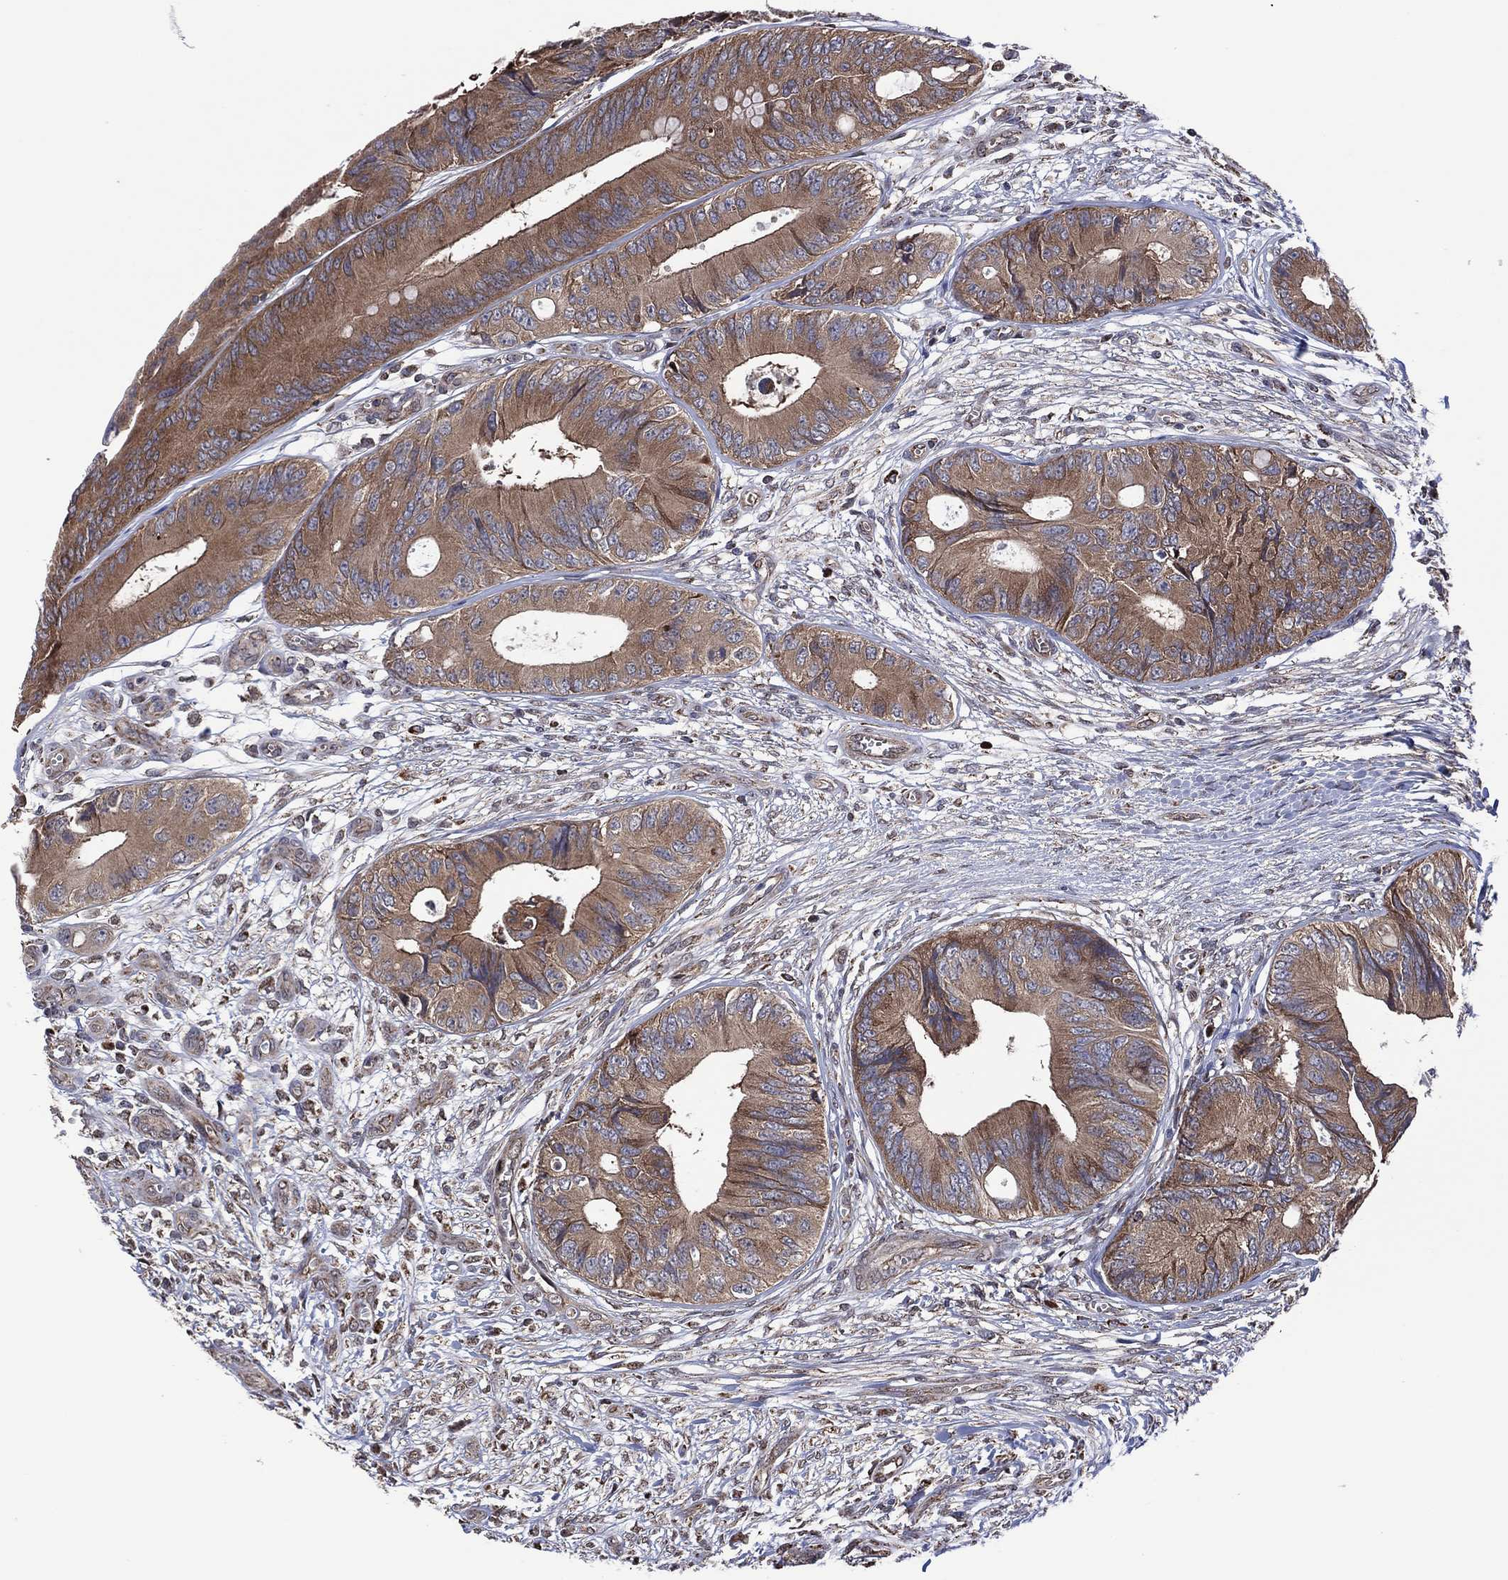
{"staining": {"intensity": "moderate", "quantity": "25%-75%", "location": "cytoplasmic/membranous"}, "tissue": "colorectal cancer", "cell_type": "Tumor cells", "image_type": "cancer", "snomed": [{"axis": "morphology", "description": "Normal tissue, NOS"}, {"axis": "morphology", "description": "Adenocarcinoma, NOS"}, {"axis": "topography", "description": "Colon"}], "caption": "A brown stain highlights moderate cytoplasmic/membranous staining of a protein in adenocarcinoma (colorectal) tumor cells.", "gene": "PIDD1", "patient": {"sex": "male", "age": 65}}